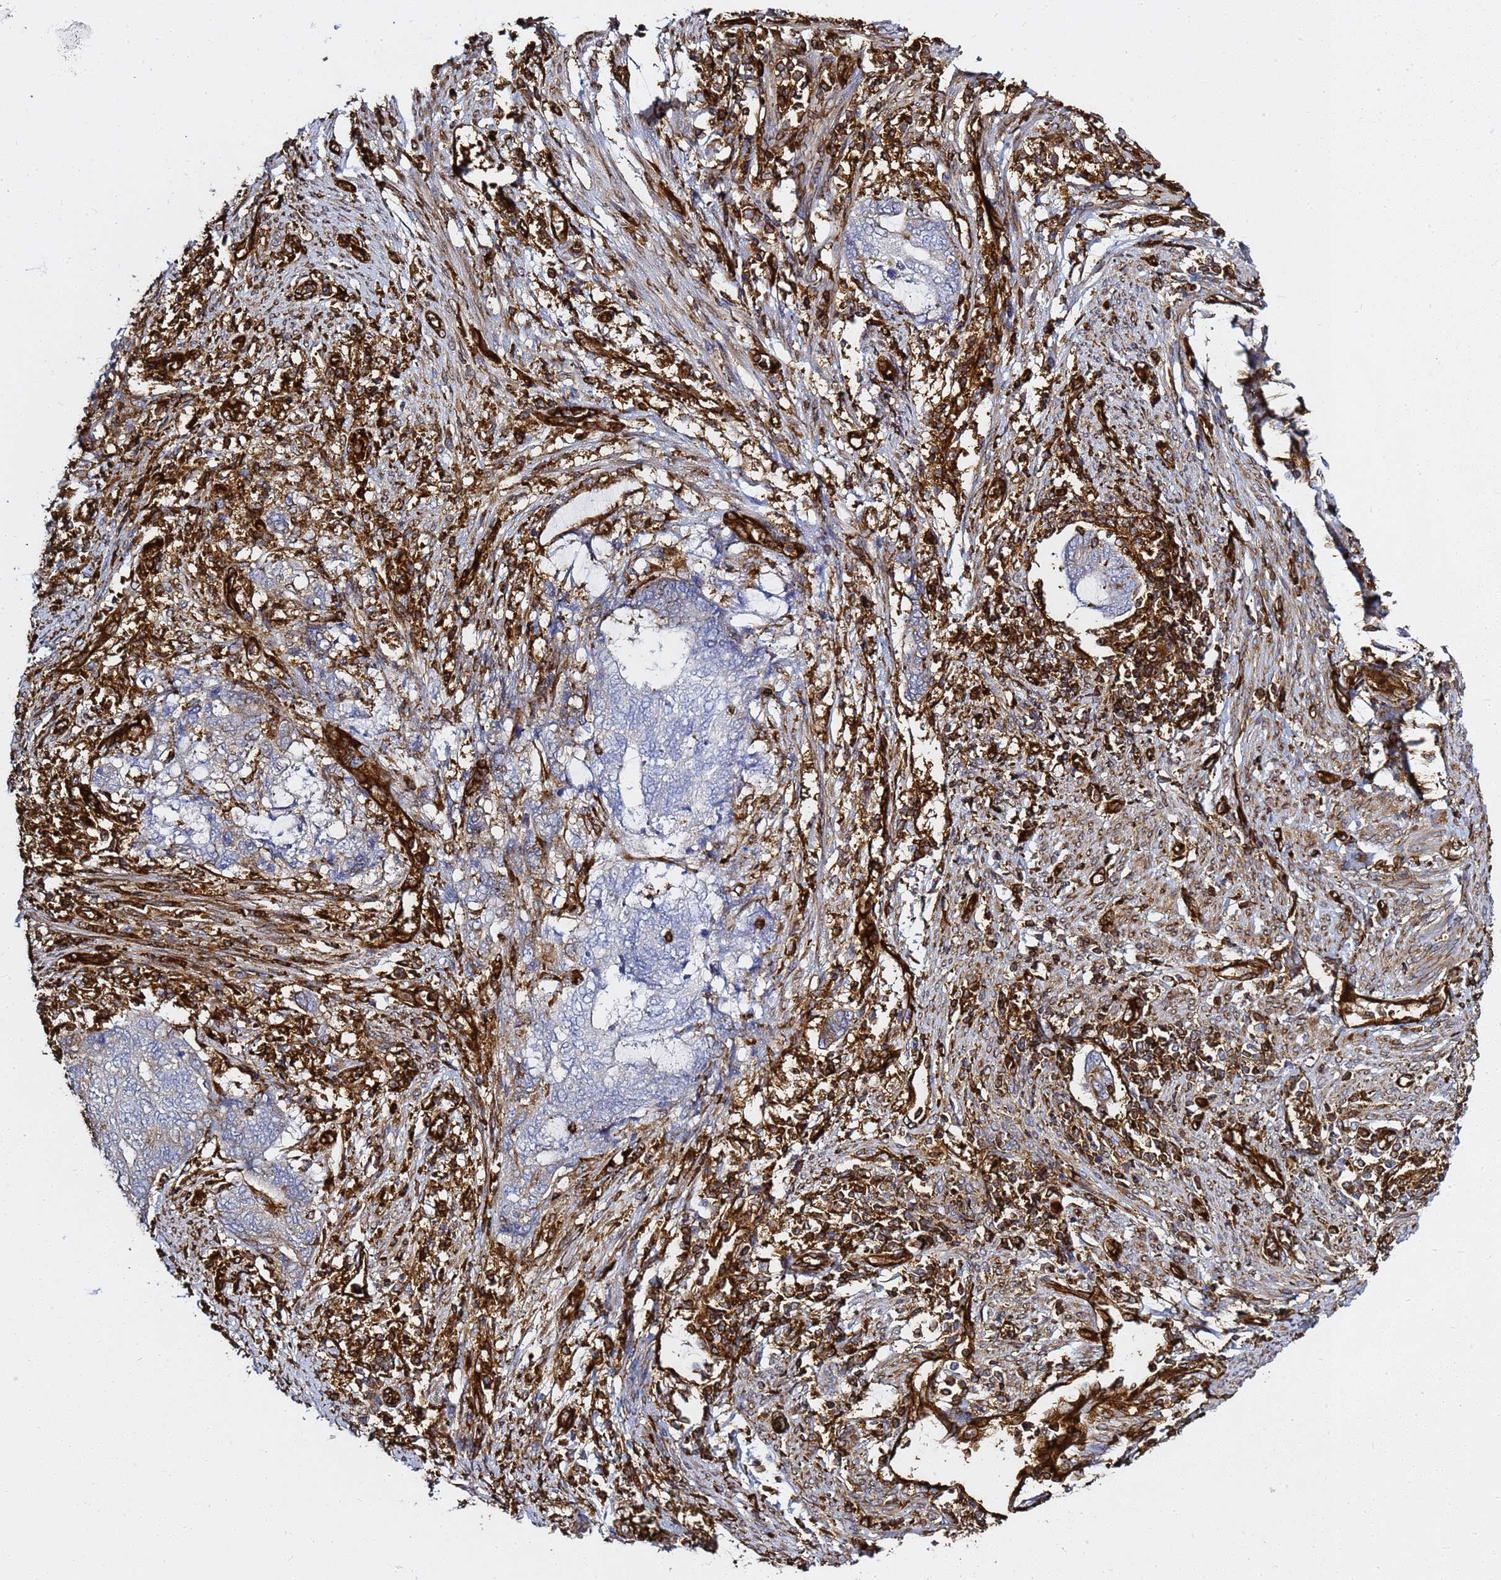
{"staining": {"intensity": "negative", "quantity": "none", "location": "none"}, "tissue": "endometrial cancer", "cell_type": "Tumor cells", "image_type": "cancer", "snomed": [{"axis": "morphology", "description": "Adenocarcinoma, NOS"}, {"axis": "topography", "description": "Uterus"}, {"axis": "topography", "description": "Endometrium"}], "caption": "Immunohistochemical staining of human adenocarcinoma (endometrial) reveals no significant expression in tumor cells.", "gene": "ZBTB8OS", "patient": {"sex": "female", "age": 70}}